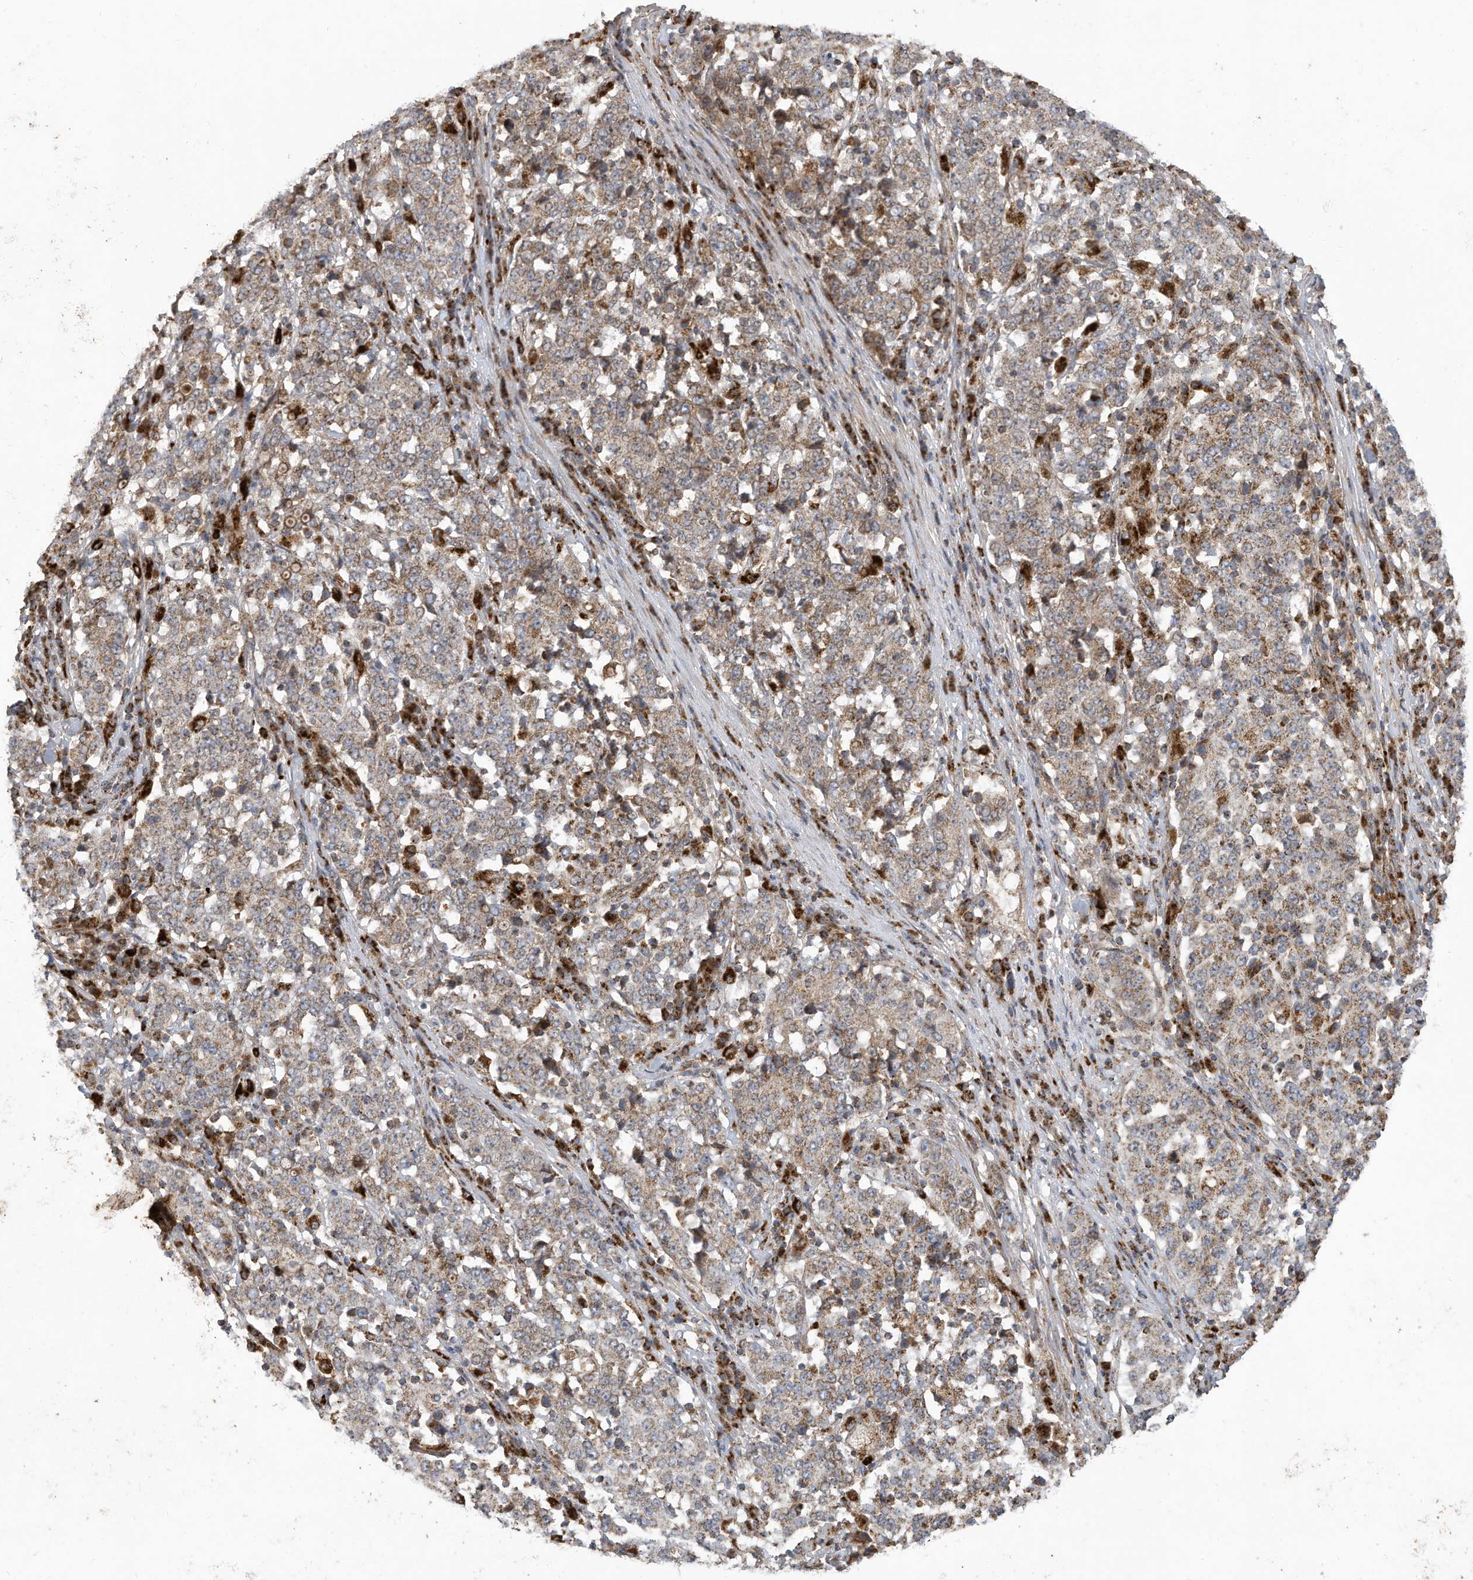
{"staining": {"intensity": "moderate", "quantity": ">75%", "location": "cytoplasmic/membranous"}, "tissue": "stomach cancer", "cell_type": "Tumor cells", "image_type": "cancer", "snomed": [{"axis": "morphology", "description": "Adenocarcinoma, NOS"}, {"axis": "topography", "description": "Stomach"}], "caption": "Stomach adenocarcinoma stained for a protein (brown) reveals moderate cytoplasmic/membranous positive expression in approximately >75% of tumor cells.", "gene": "C2orf74", "patient": {"sex": "male", "age": 59}}